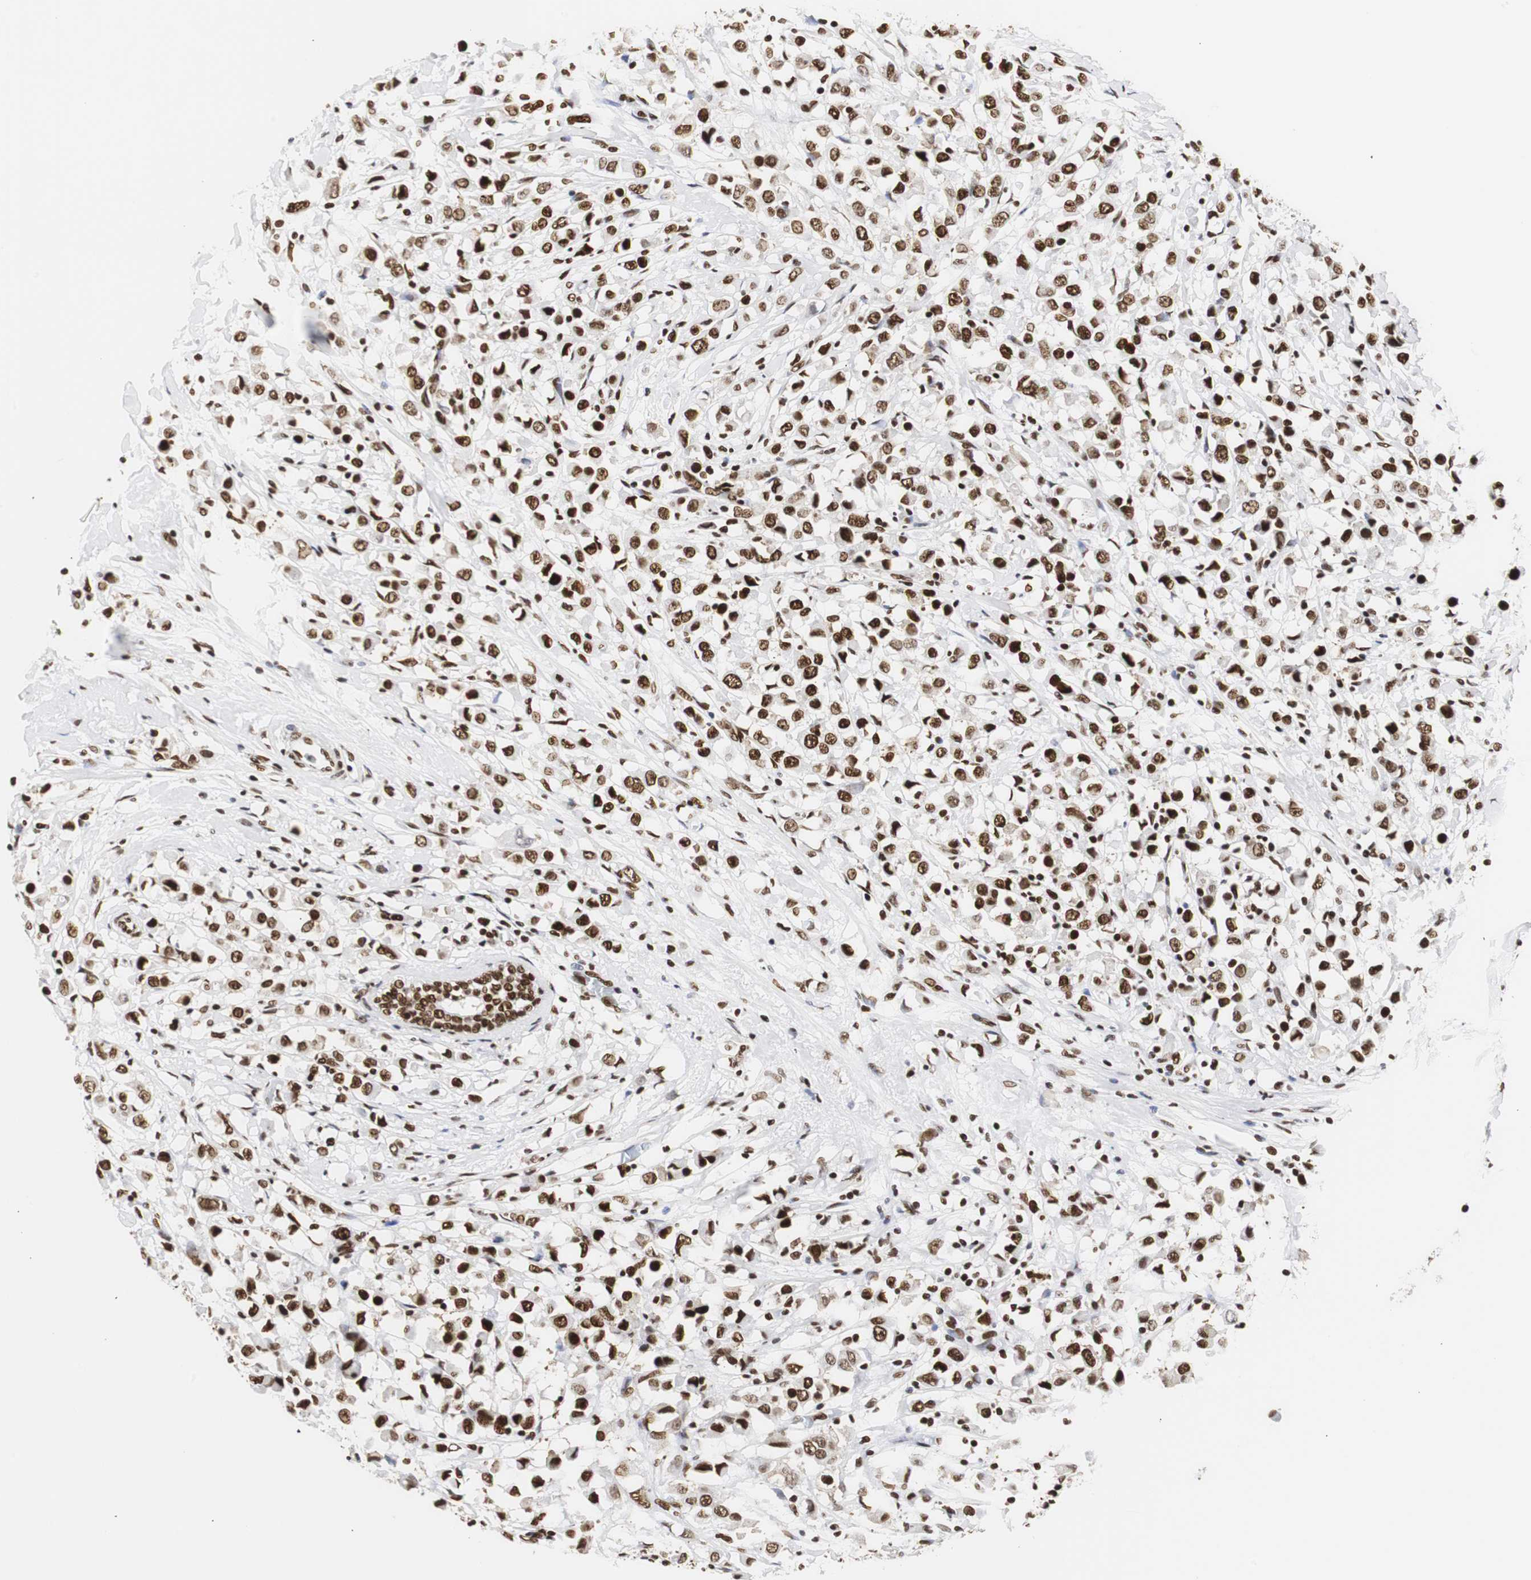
{"staining": {"intensity": "strong", "quantity": ">75%", "location": "nuclear"}, "tissue": "breast cancer", "cell_type": "Tumor cells", "image_type": "cancer", "snomed": [{"axis": "morphology", "description": "Duct carcinoma"}, {"axis": "topography", "description": "Breast"}], "caption": "A brown stain labels strong nuclear expression of a protein in human breast cancer (intraductal carcinoma) tumor cells.", "gene": "HNRNPH2", "patient": {"sex": "female", "age": 61}}